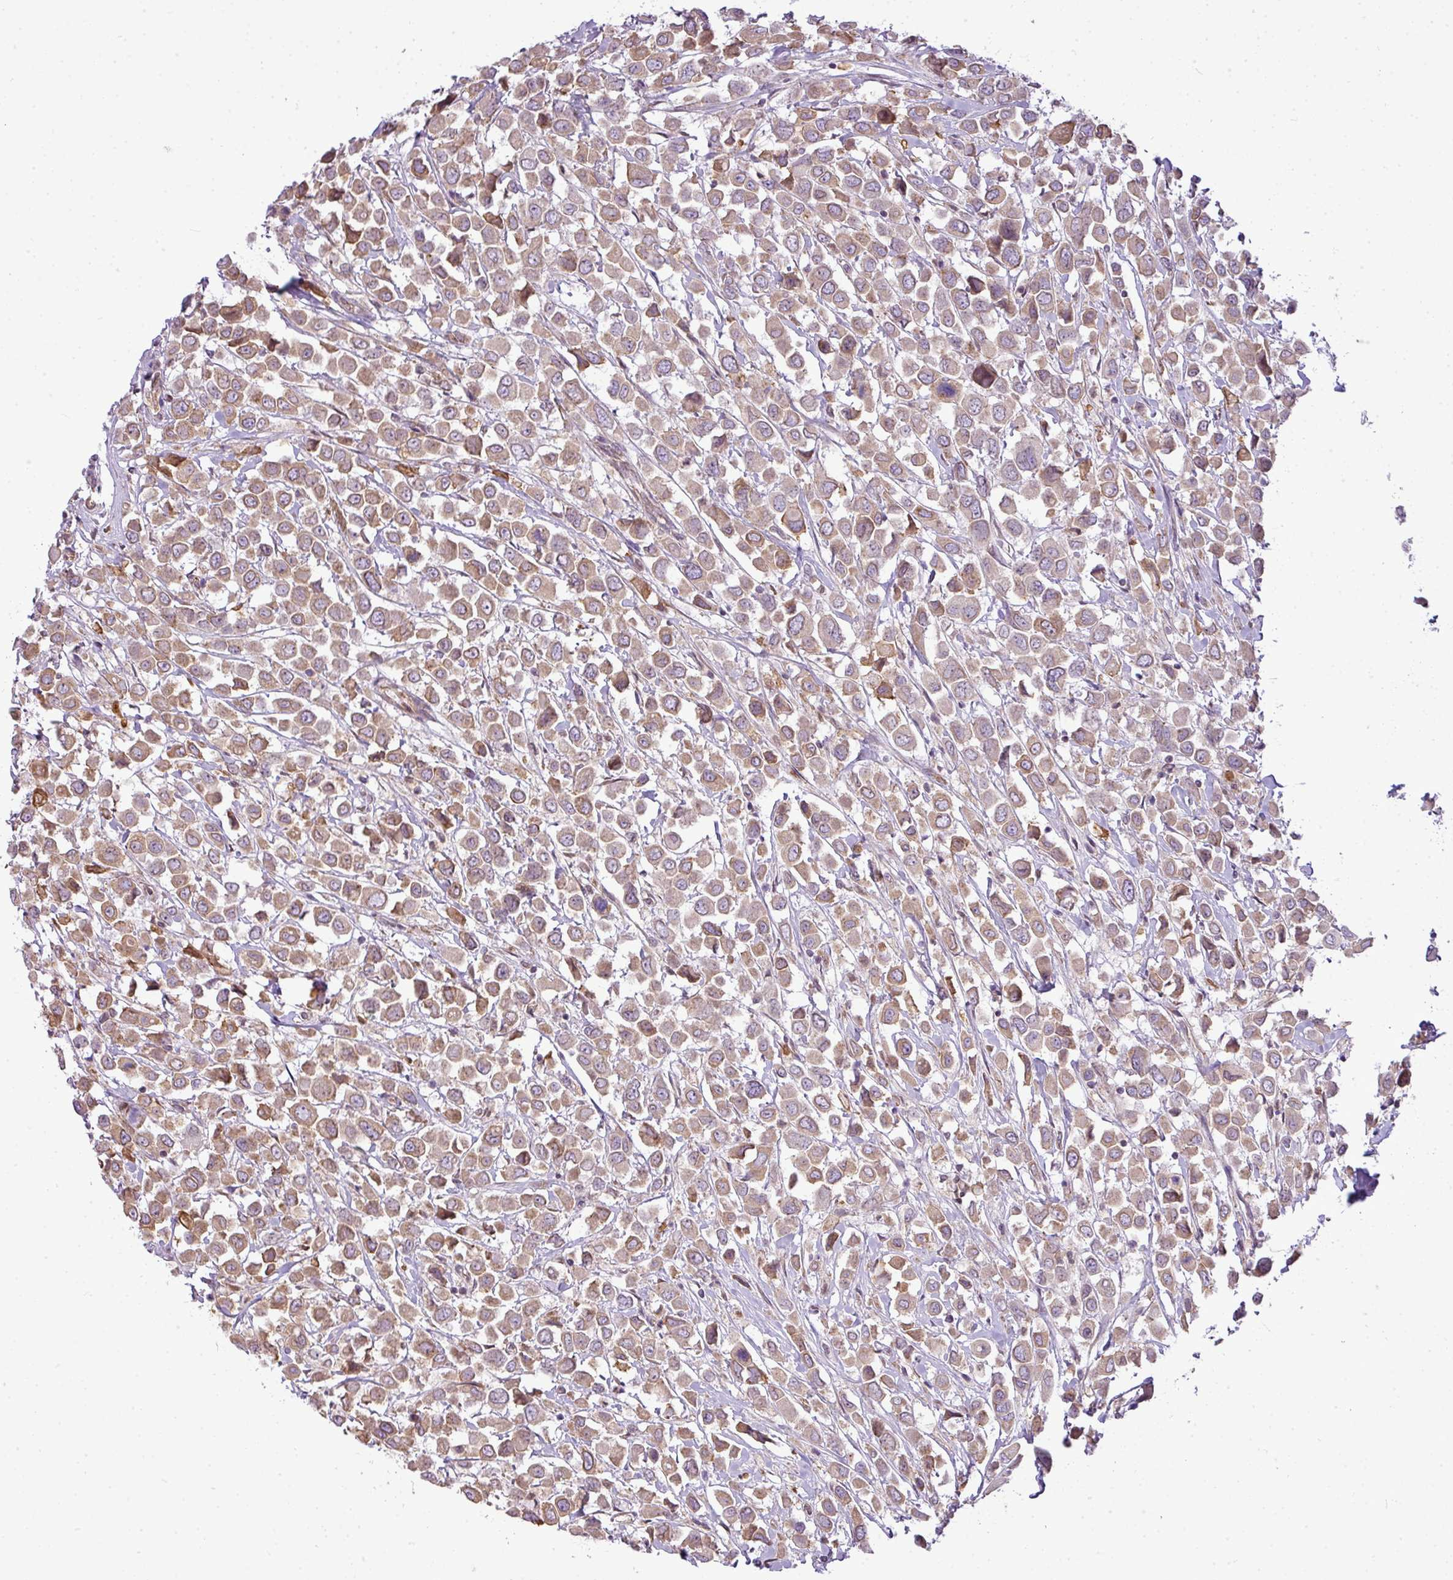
{"staining": {"intensity": "moderate", "quantity": ">75%", "location": "cytoplasmic/membranous"}, "tissue": "breast cancer", "cell_type": "Tumor cells", "image_type": "cancer", "snomed": [{"axis": "morphology", "description": "Duct carcinoma"}, {"axis": "topography", "description": "Breast"}], "caption": "Immunohistochemistry of human breast cancer reveals medium levels of moderate cytoplasmic/membranous positivity in approximately >75% of tumor cells.", "gene": "COX18", "patient": {"sex": "female", "age": 61}}